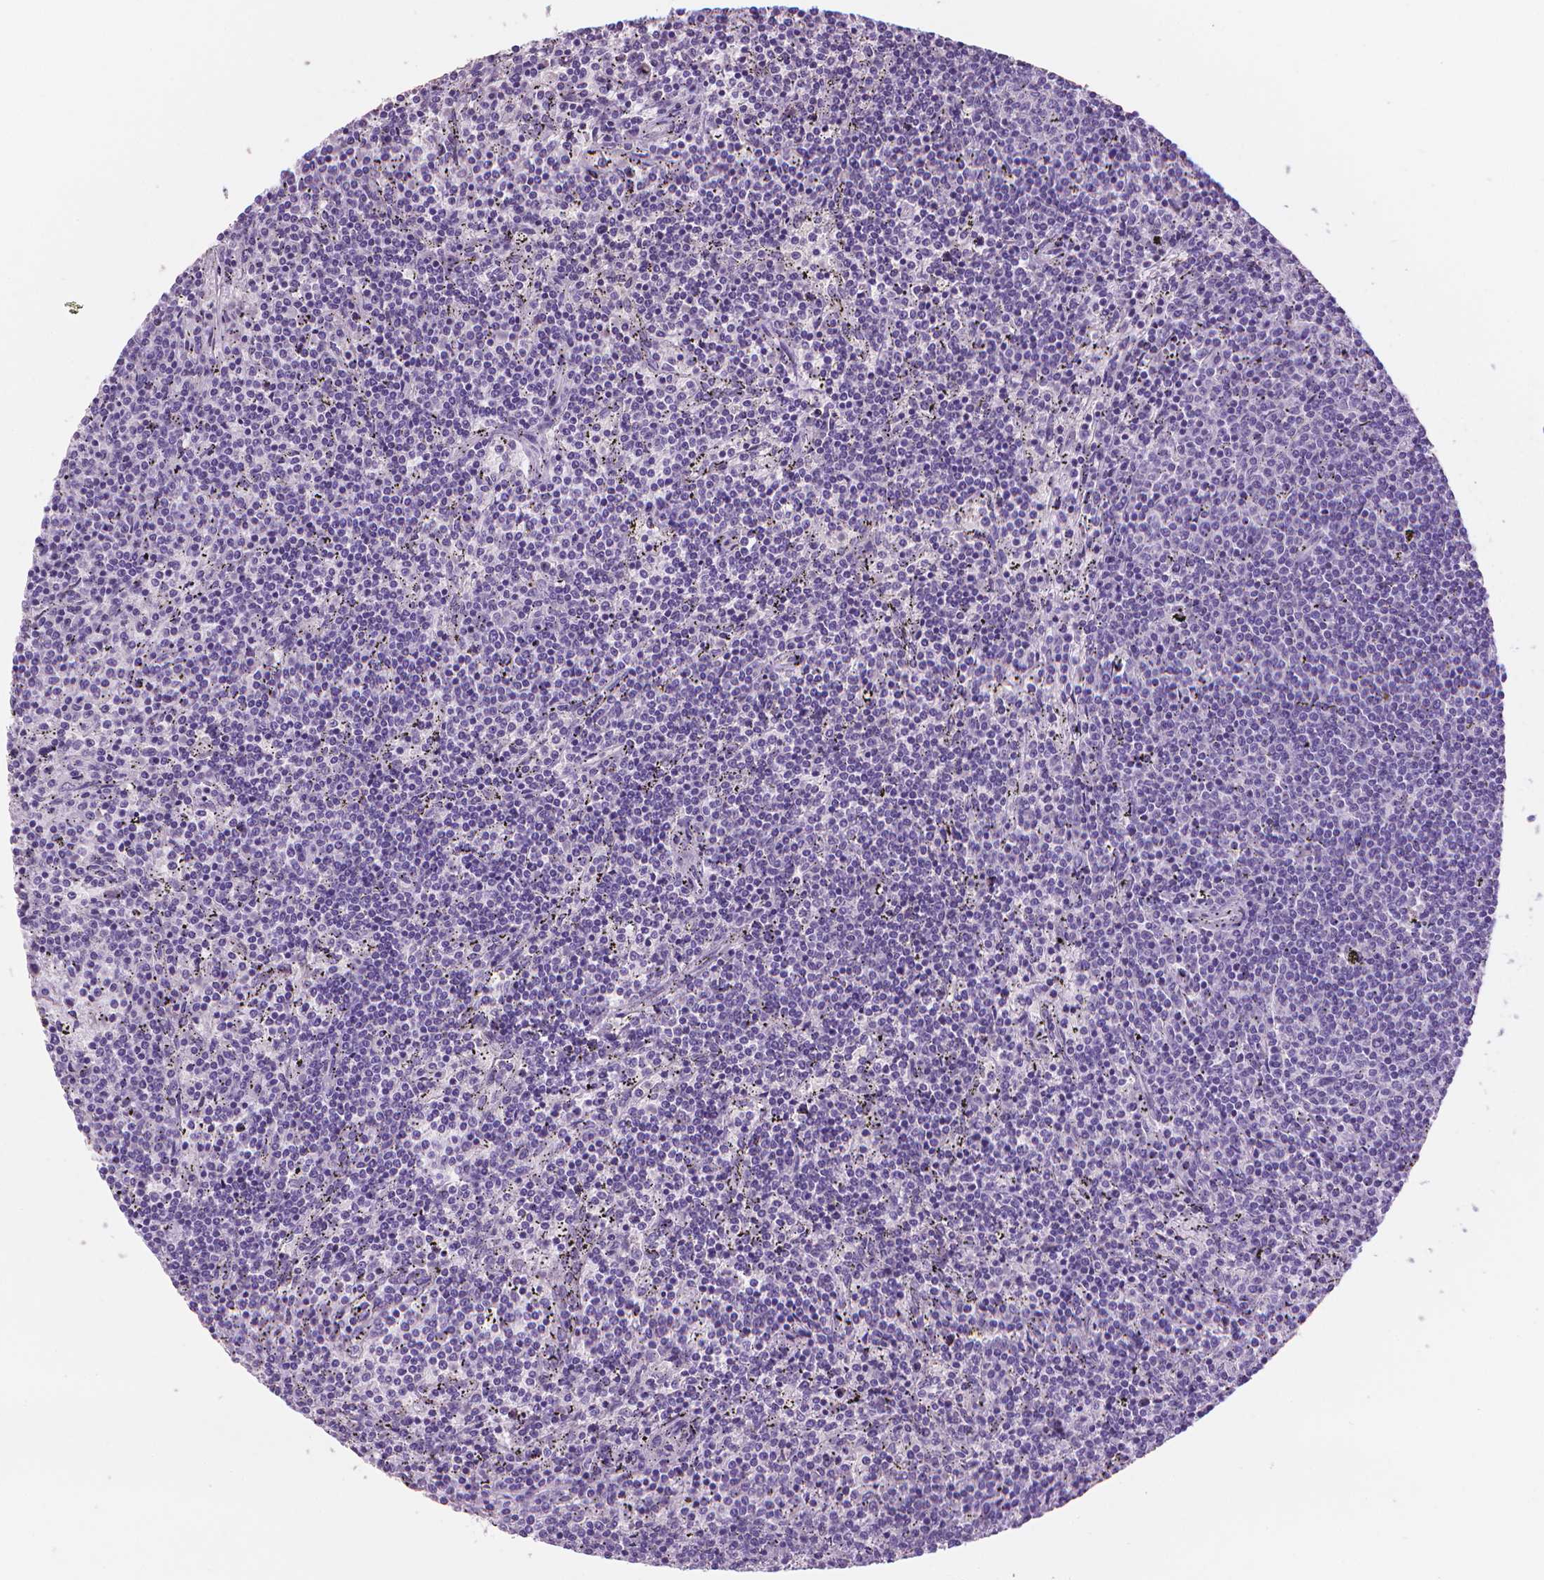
{"staining": {"intensity": "negative", "quantity": "none", "location": "none"}, "tissue": "lymphoma", "cell_type": "Tumor cells", "image_type": "cancer", "snomed": [{"axis": "morphology", "description": "Malignant lymphoma, non-Hodgkin's type, Low grade"}, {"axis": "topography", "description": "Spleen"}], "caption": "An image of lymphoma stained for a protein displays no brown staining in tumor cells.", "gene": "TNNI2", "patient": {"sex": "female", "age": 50}}